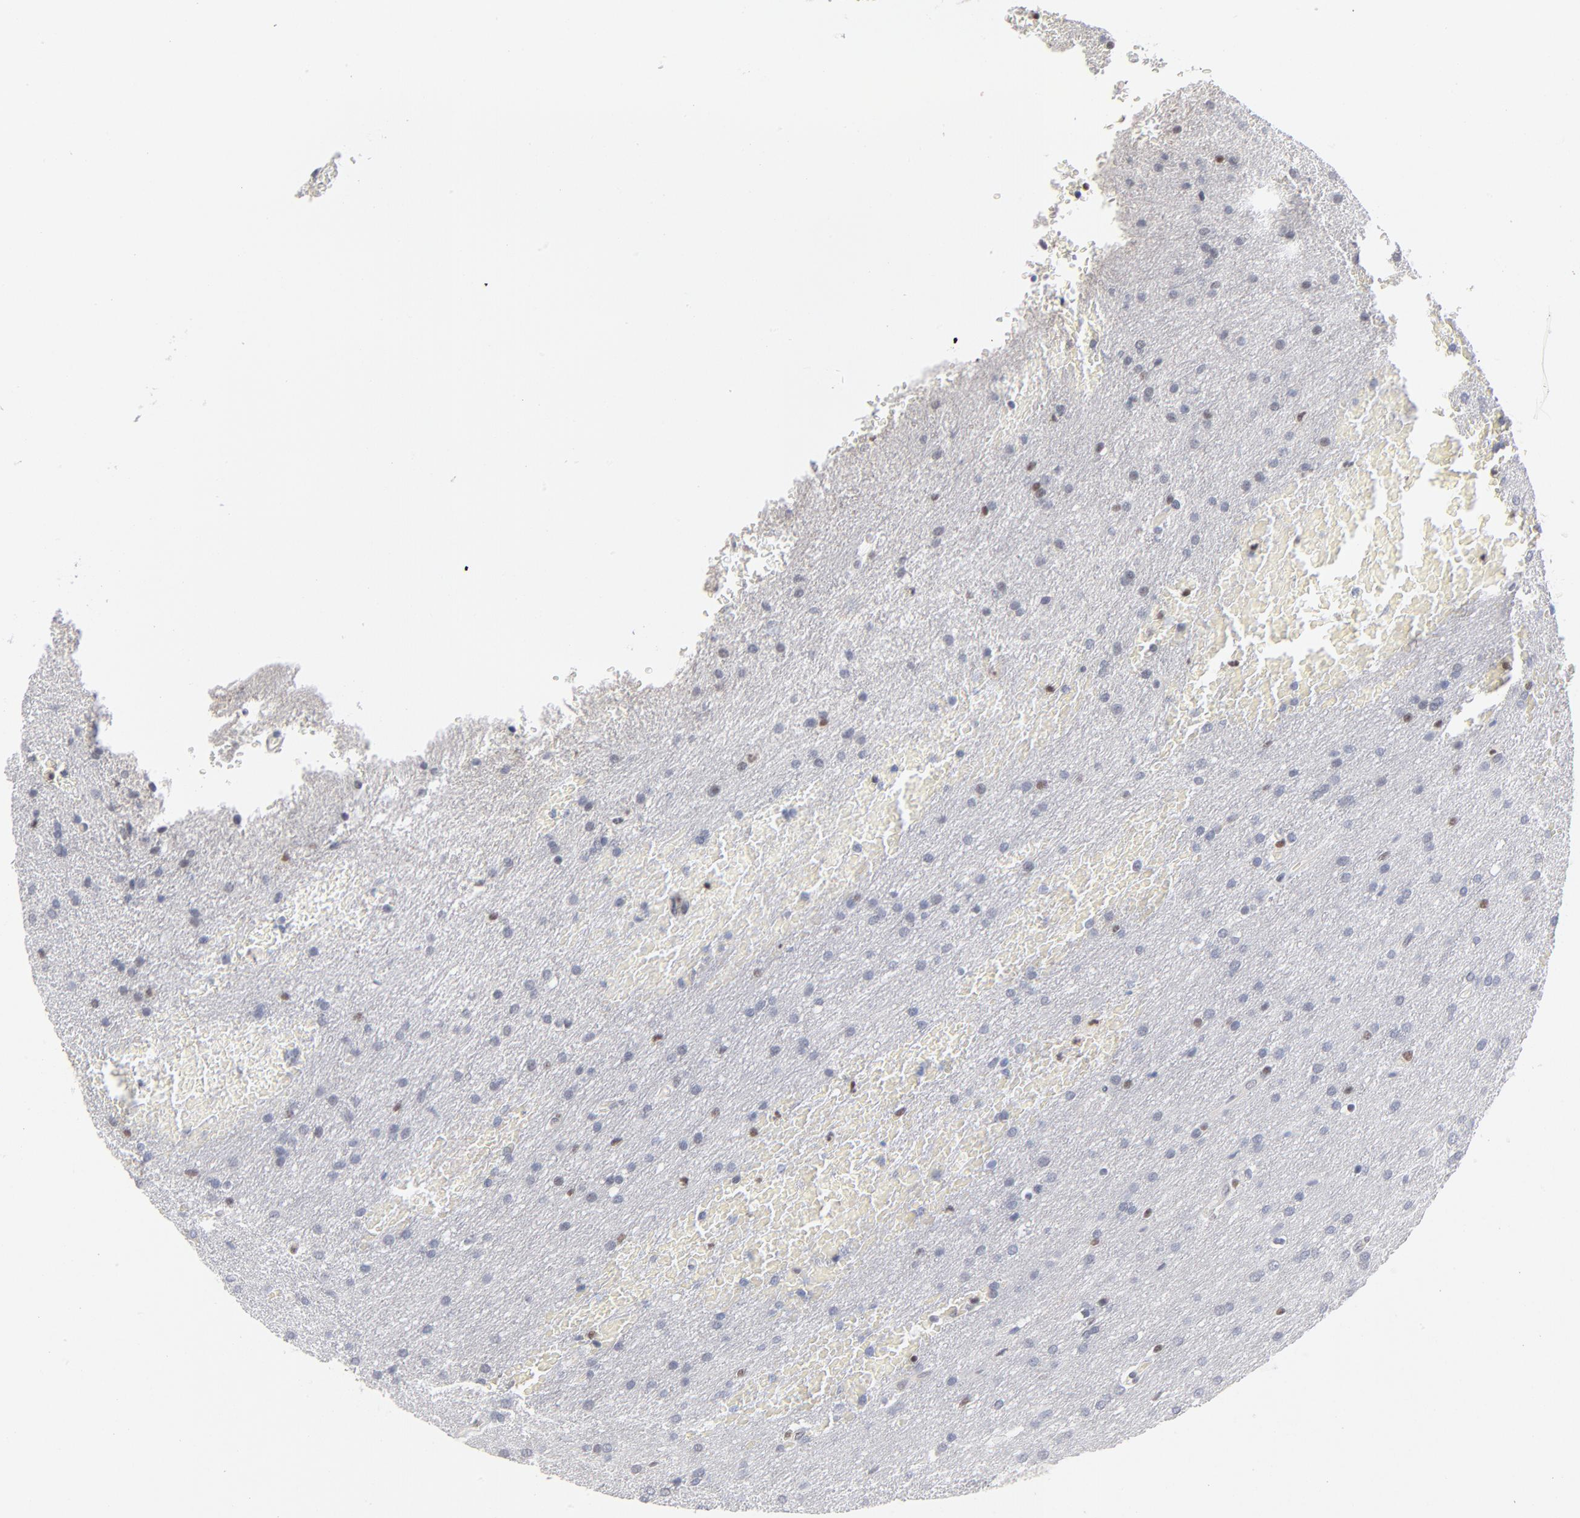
{"staining": {"intensity": "negative", "quantity": "none", "location": "none"}, "tissue": "glioma", "cell_type": "Tumor cells", "image_type": "cancer", "snomed": [{"axis": "morphology", "description": "Glioma, malignant, Low grade"}, {"axis": "topography", "description": "Brain"}], "caption": "Protein analysis of low-grade glioma (malignant) exhibits no significant staining in tumor cells.", "gene": "MAX", "patient": {"sex": "female", "age": 32}}